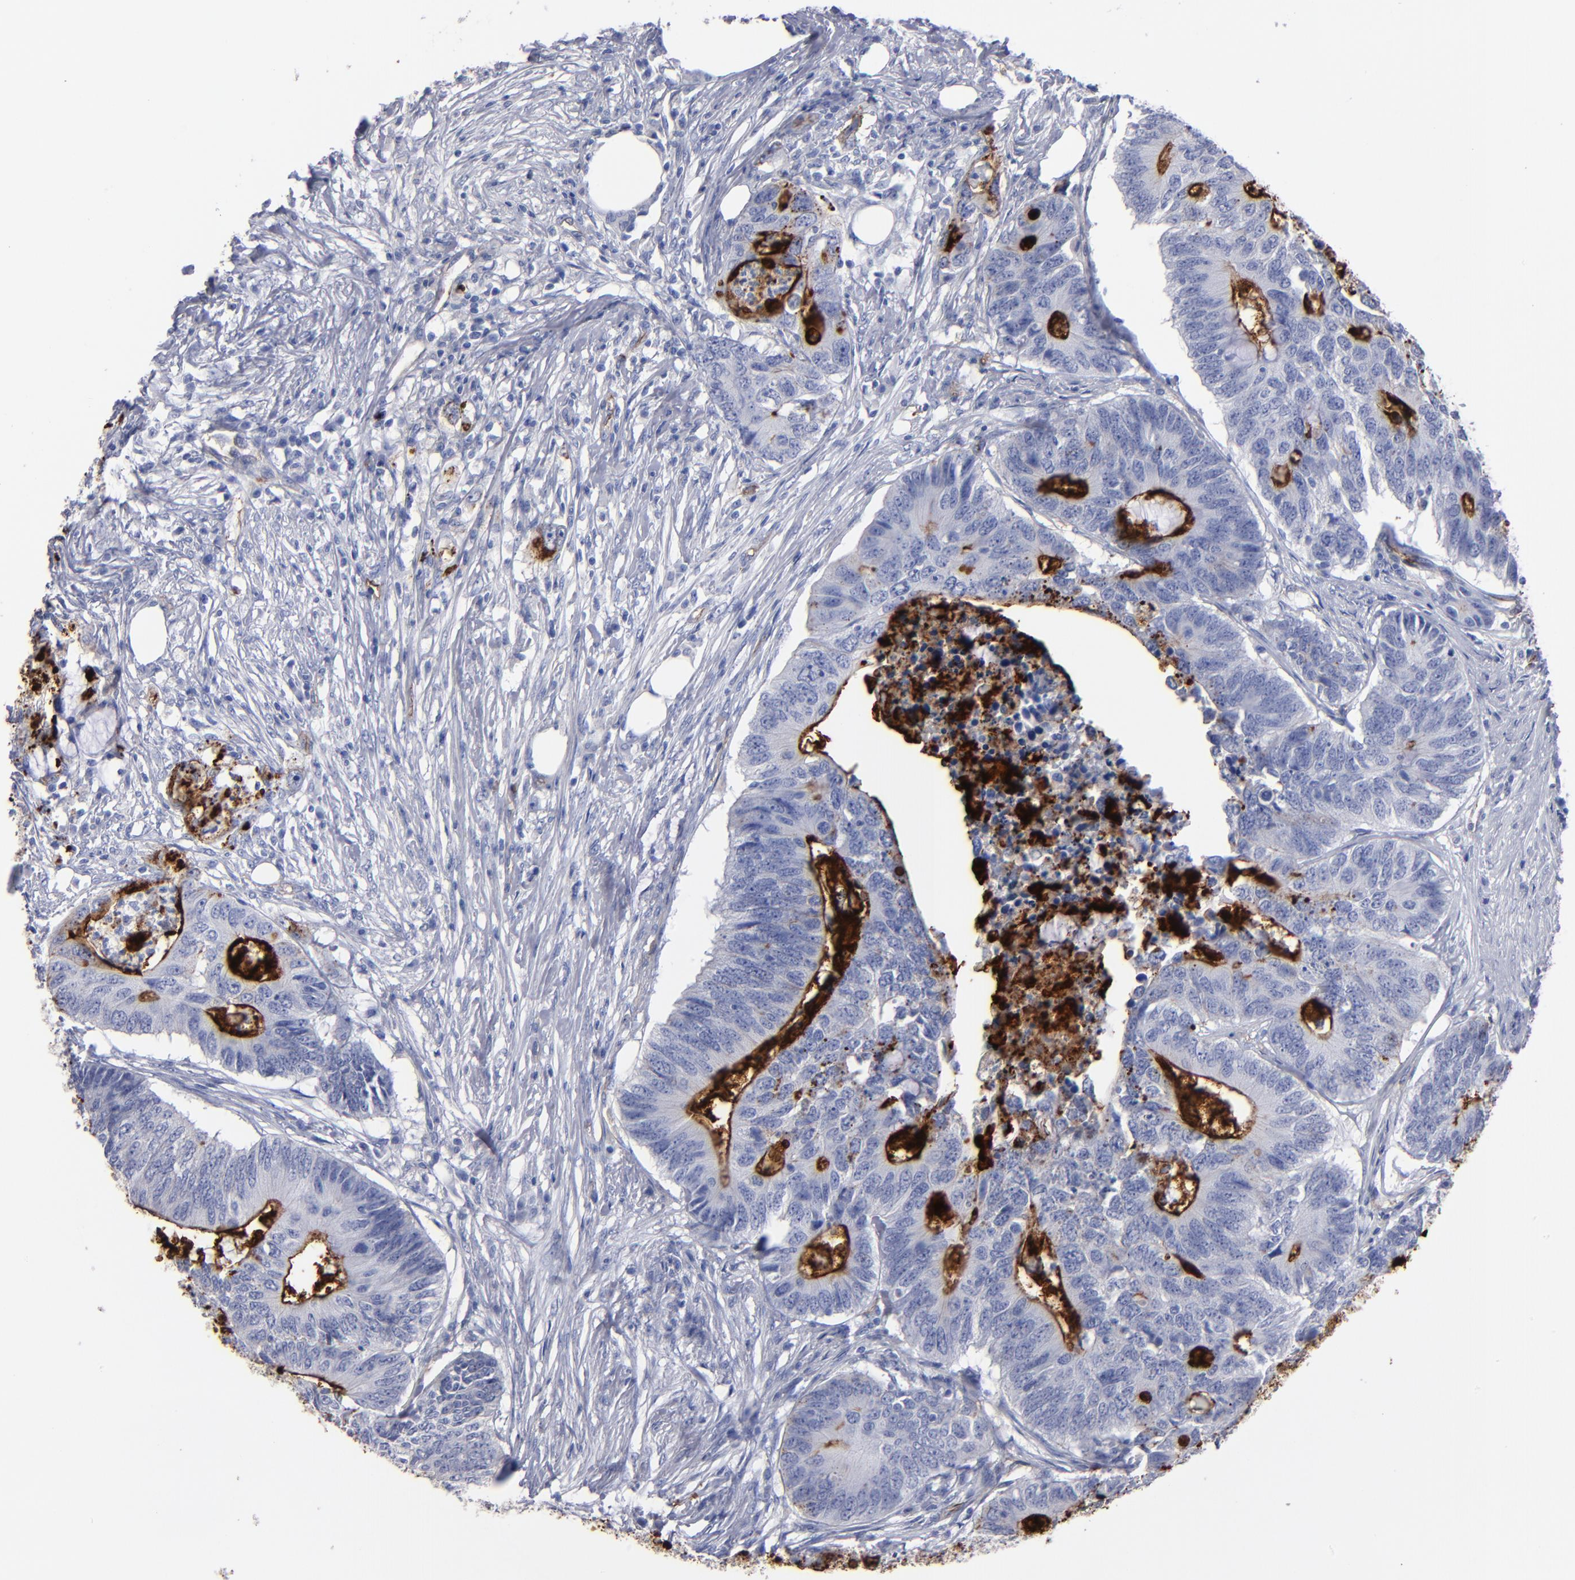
{"staining": {"intensity": "negative", "quantity": "none", "location": "none"}, "tissue": "colorectal cancer", "cell_type": "Tumor cells", "image_type": "cancer", "snomed": [{"axis": "morphology", "description": "Adenocarcinoma, NOS"}, {"axis": "topography", "description": "Colon"}], "caption": "The image exhibits no staining of tumor cells in colorectal adenocarcinoma.", "gene": "TM4SF1", "patient": {"sex": "male", "age": 71}}